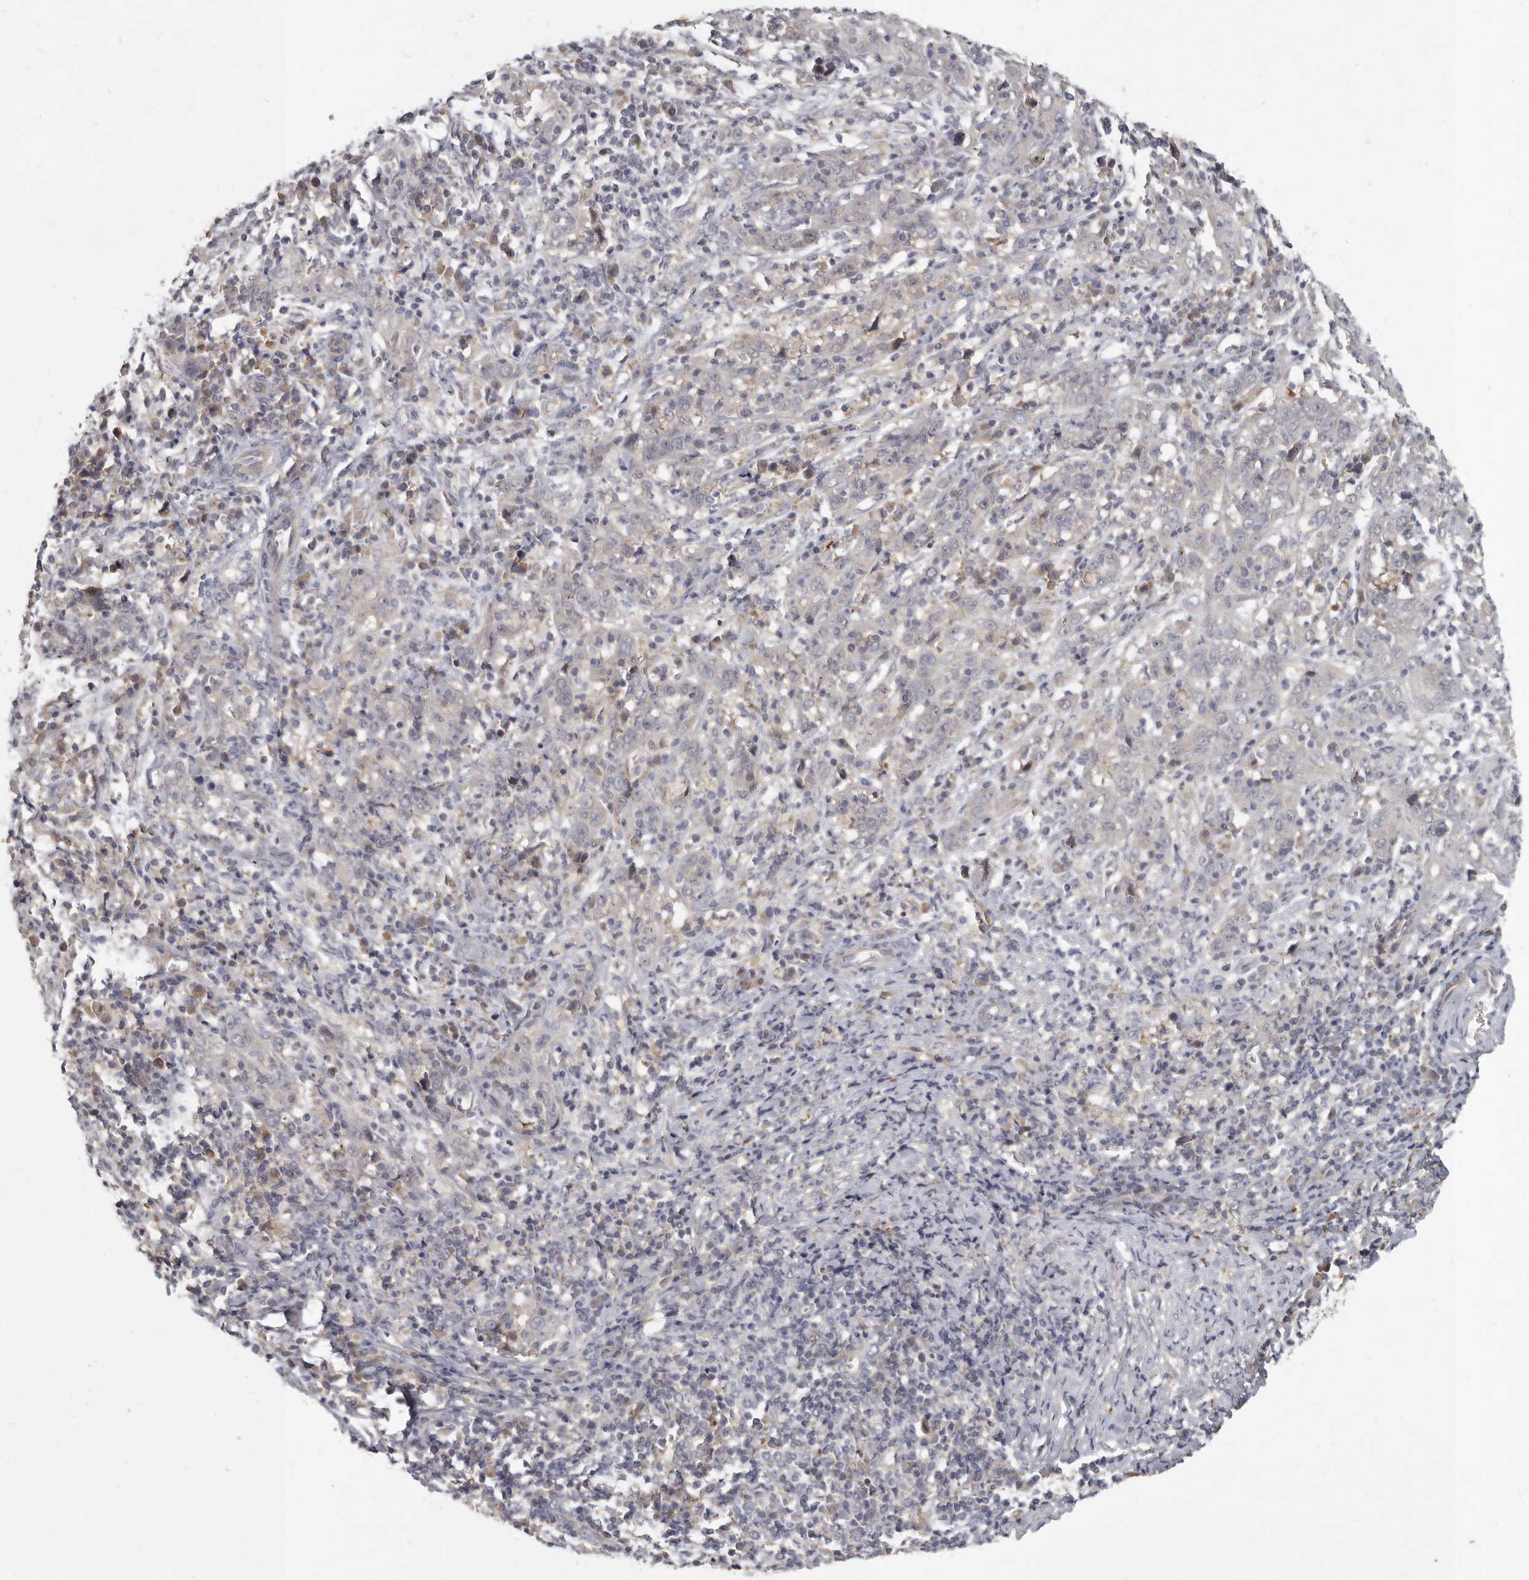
{"staining": {"intensity": "negative", "quantity": "none", "location": "none"}, "tissue": "cervical cancer", "cell_type": "Tumor cells", "image_type": "cancer", "snomed": [{"axis": "morphology", "description": "Squamous cell carcinoma, NOS"}, {"axis": "topography", "description": "Cervix"}], "caption": "An IHC image of squamous cell carcinoma (cervical) is shown. There is no staining in tumor cells of squamous cell carcinoma (cervical).", "gene": "SLC22A1", "patient": {"sex": "female", "age": 46}}